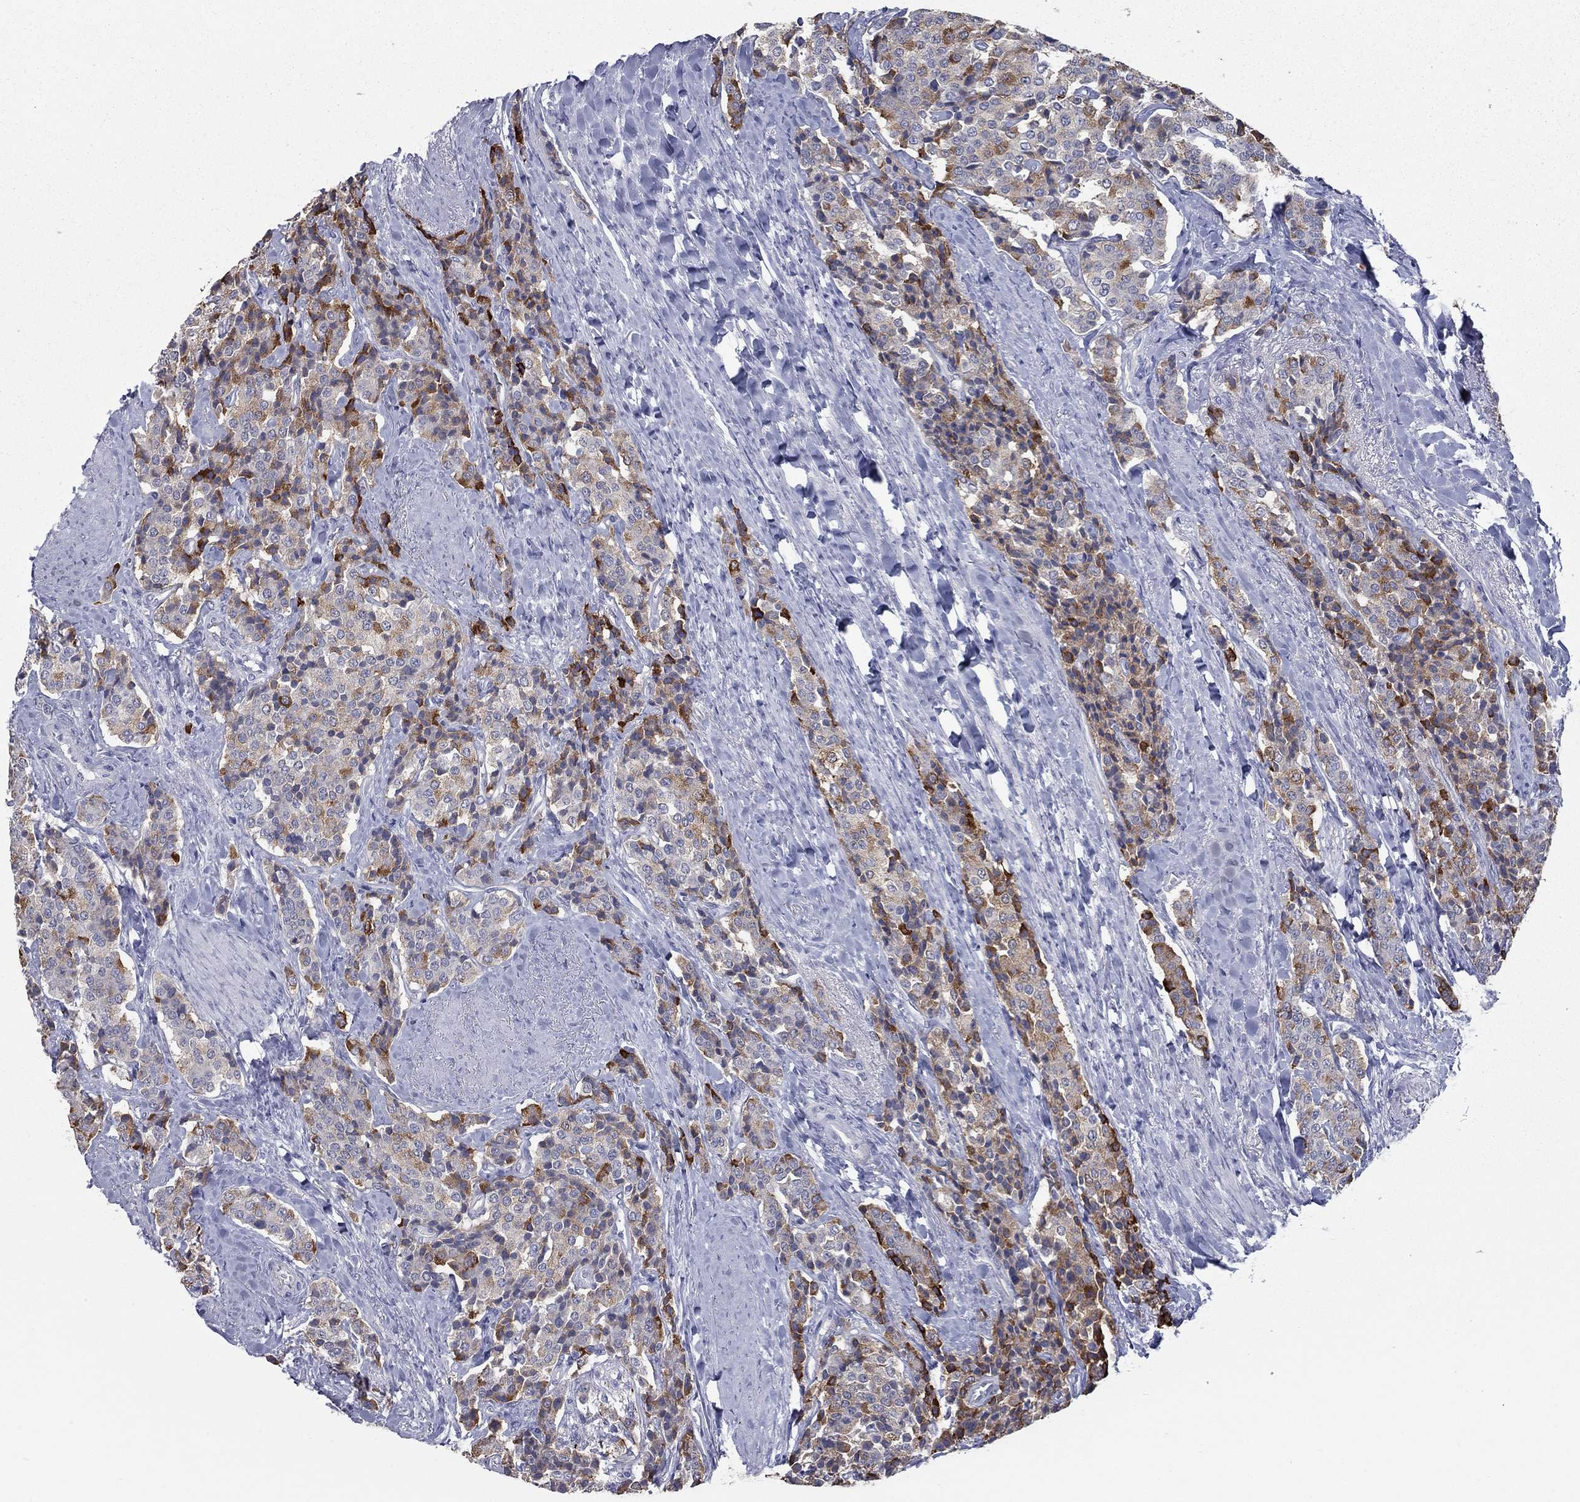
{"staining": {"intensity": "strong", "quantity": "25%-75%", "location": "cytoplasmic/membranous"}, "tissue": "carcinoid", "cell_type": "Tumor cells", "image_type": "cancer", "snomed": [{"axis": "morphology", "description": "Carcinoid, malignant, NOS"}, {"axis": "topography", "description": "Small intestine"}], "caption": "The micrograph exhibits a brown stain indicating the presence of a protein in the cytoplasmic/membranous of tumor cells in malignant carcinoid.", "gene": "TAC1", "patient": {"sex": "female", "age": 58}}